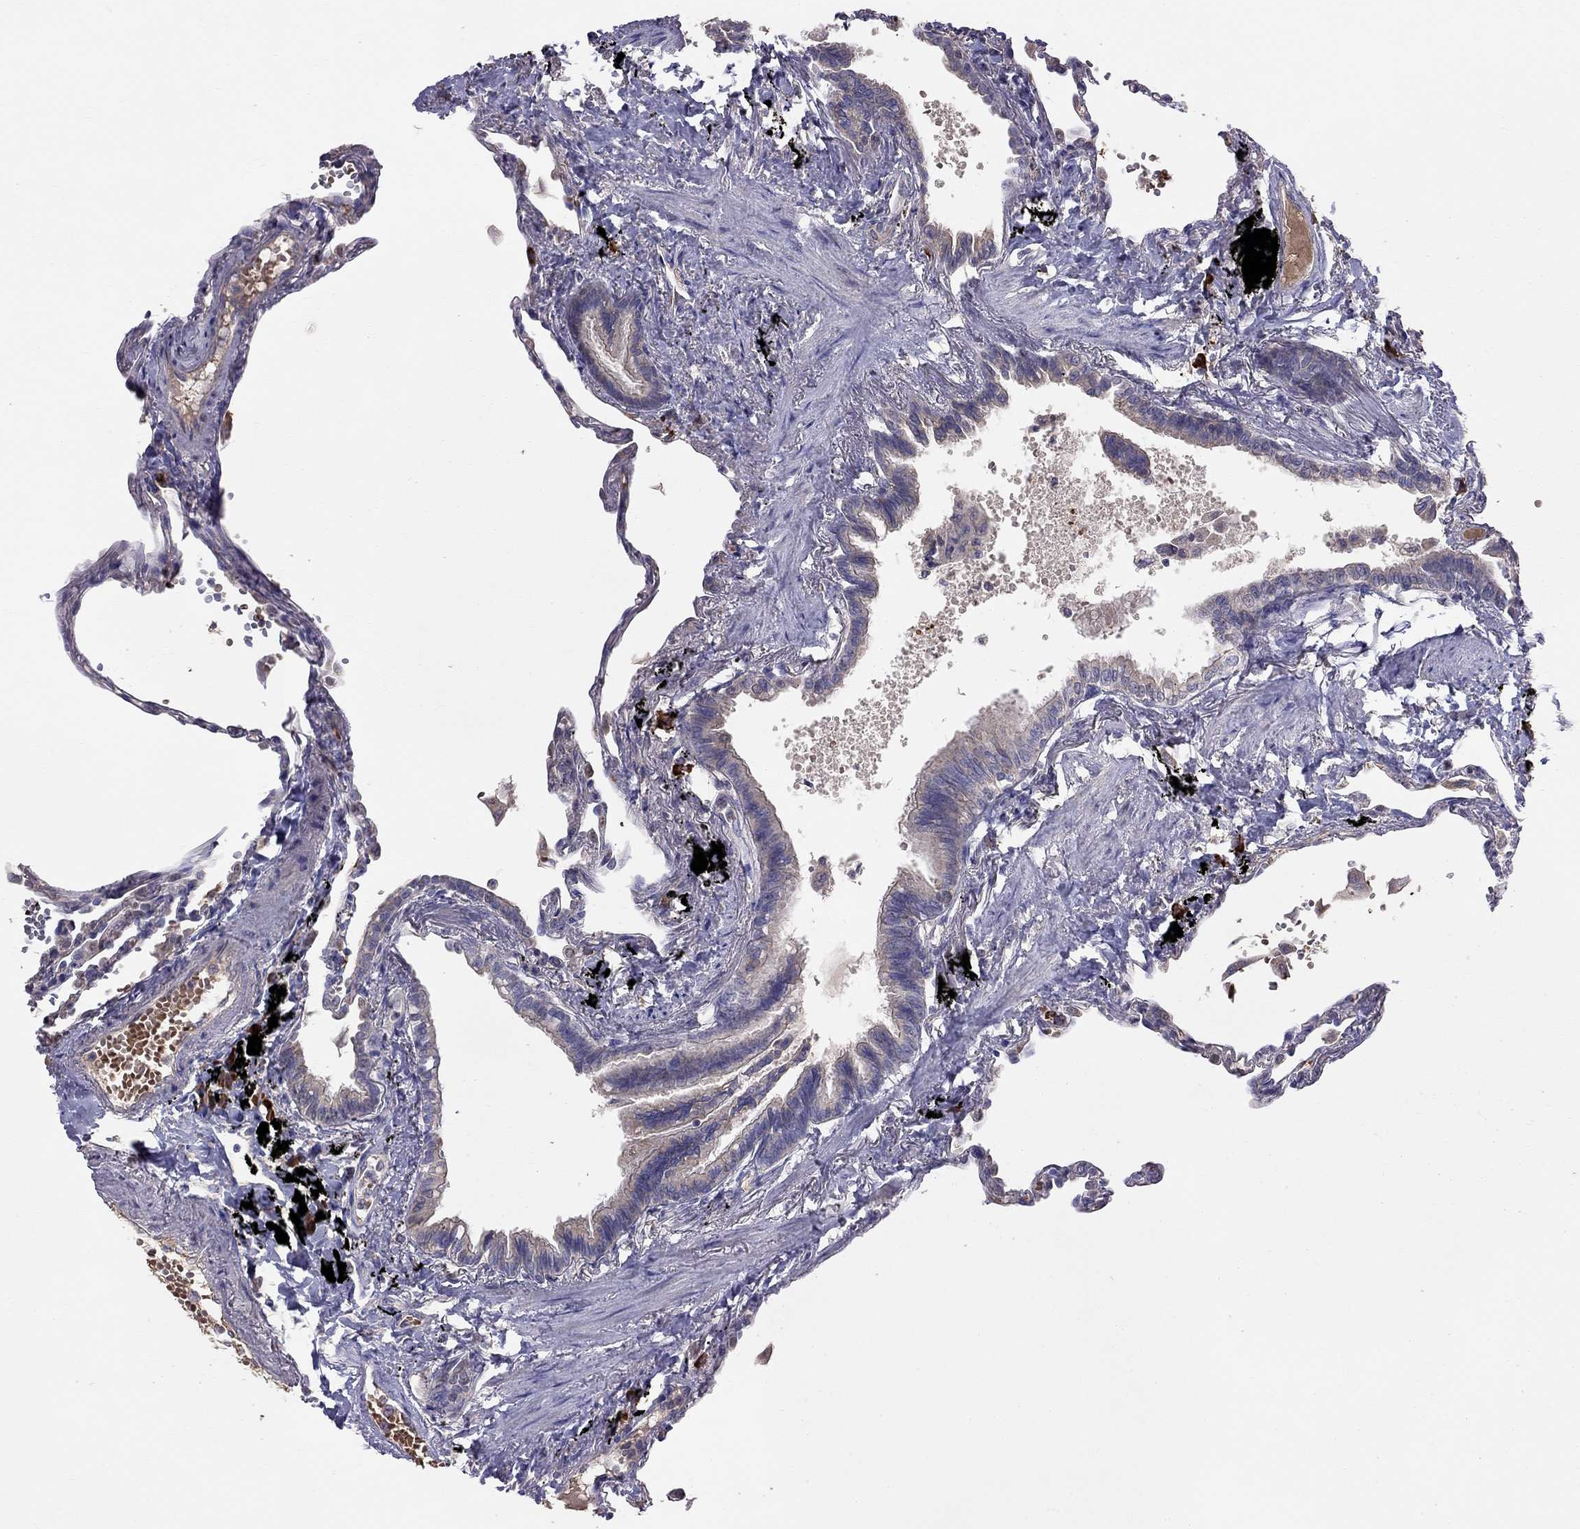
{"staining": {"intensity": "negative", "quantity": "none", "location": "none"}, "tissue": "lung", "cell_type": "Alveolar cells", "image_type": "normal", "snomed": [{"axis": "morphology", "description": "Normal tissue, NOS"}, {"axis": "topography", "description": "Lung"}], "caption": "High power microscopy micrograph of an IHC histopathology image of unremarkable lung, revealing no significant positivity in alveolar cells. (DAB (3,3'-diaminobenzidine) immunohistochemistry (IHC), high magnification).", "gene": "PIK3CG", "patient": {"sex": "male", "age": 78}}